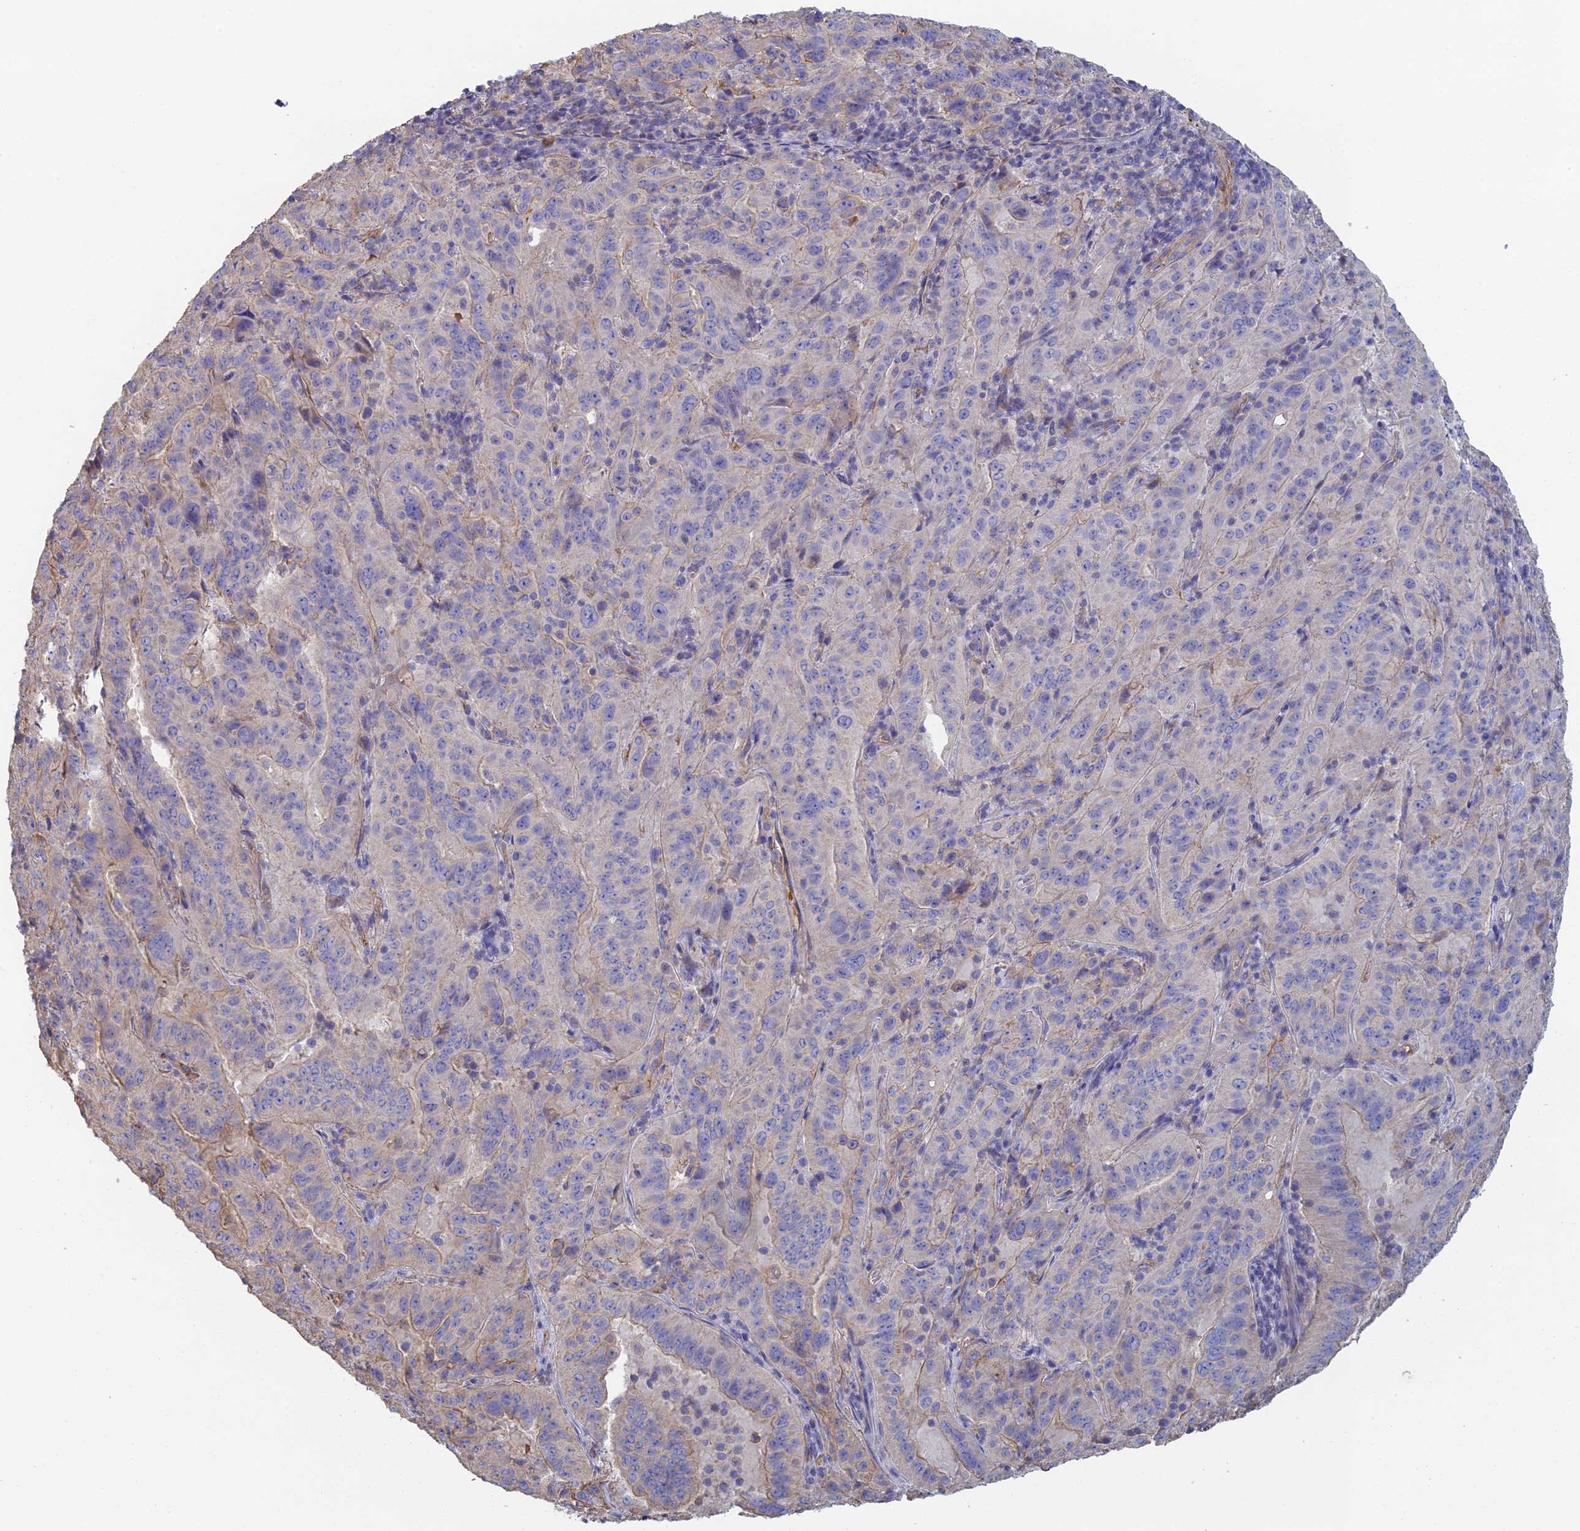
{"staining": {"intensity": "weak", "quantity": "<25%", "location": "cytoplasmic/membranous"}, "tissue": "pancreatic cancer", "cell_type": "Tumor cells", "image_type": "cancer", "snomed": [{"axis": "morphology", "description": "Adenocarcinoma, NOS"}, {"axis": "topography", "description": "Pancreas"}], "caption": "High magnification brightfield microscopy of pancreatic cancer (adenocarcinoma) stained with DAB (3,3'-diaminobenzidine) (brown) and counterstained with hematoxylin (blue): tumor cells show no significant staining.", "gene": "PCDHA5", "patient": {"sex": "male", "age": 63}}